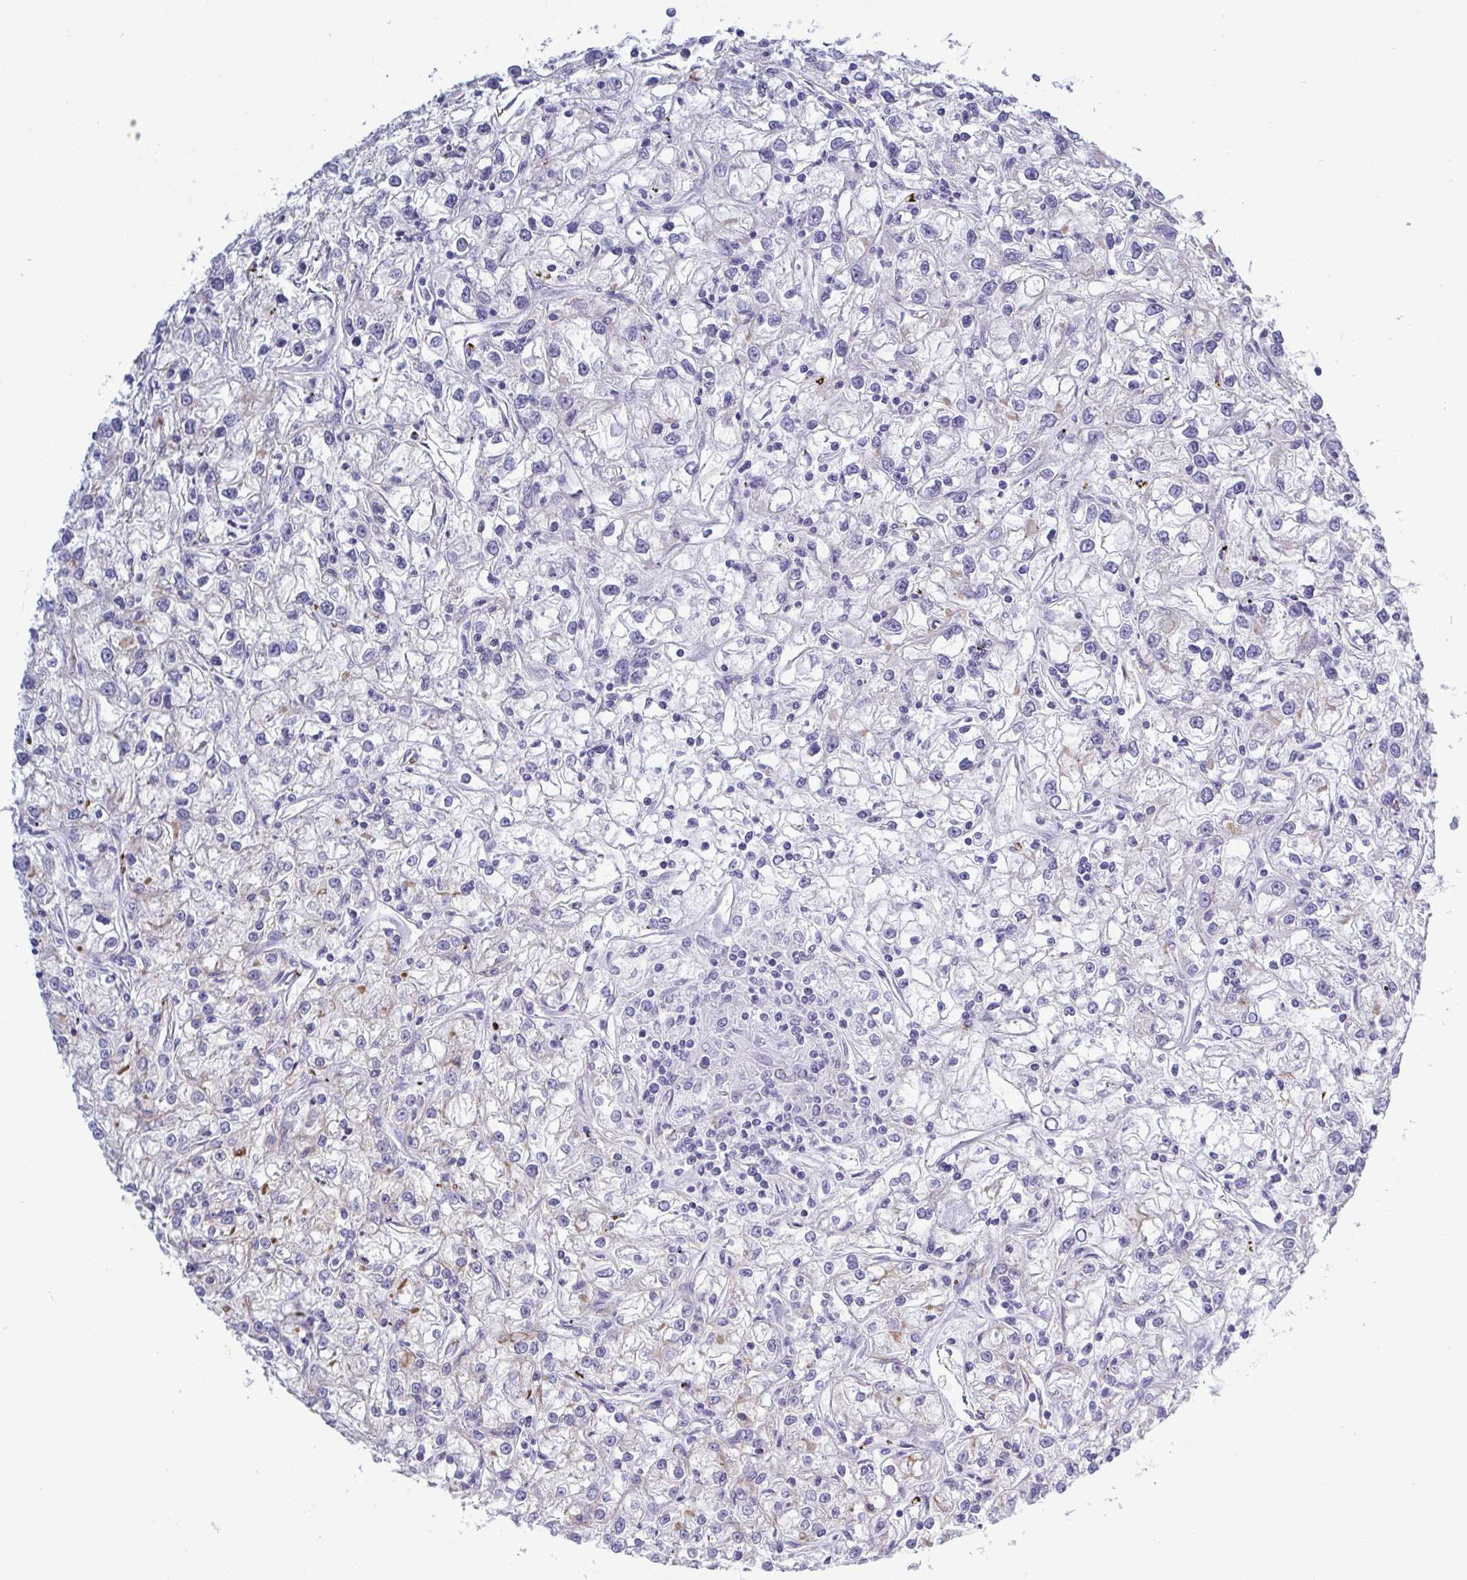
{"staining": {"intensity": "weak", "quantity": "<25%", "location": "cytoplasmic/membranous"}, "tissue": "renal cancer", "cell_type": "Tumor cells", "image_type": "cancer", "snomed": [{"axis": "morphology", "description": "Adenocarcinoma, NOS"}, {"axis": "topography", "description": "Kidney"}], "caption": "This histopathology image is of renal cancer (adenocarcinoma) stained with immunohistochemistry to label a protein in brown with the nuclei are counter-stained blue. There is no expression in tumor cells.", "gene": "LIMA1", "patient": {"sex": "female", "age": 59}}